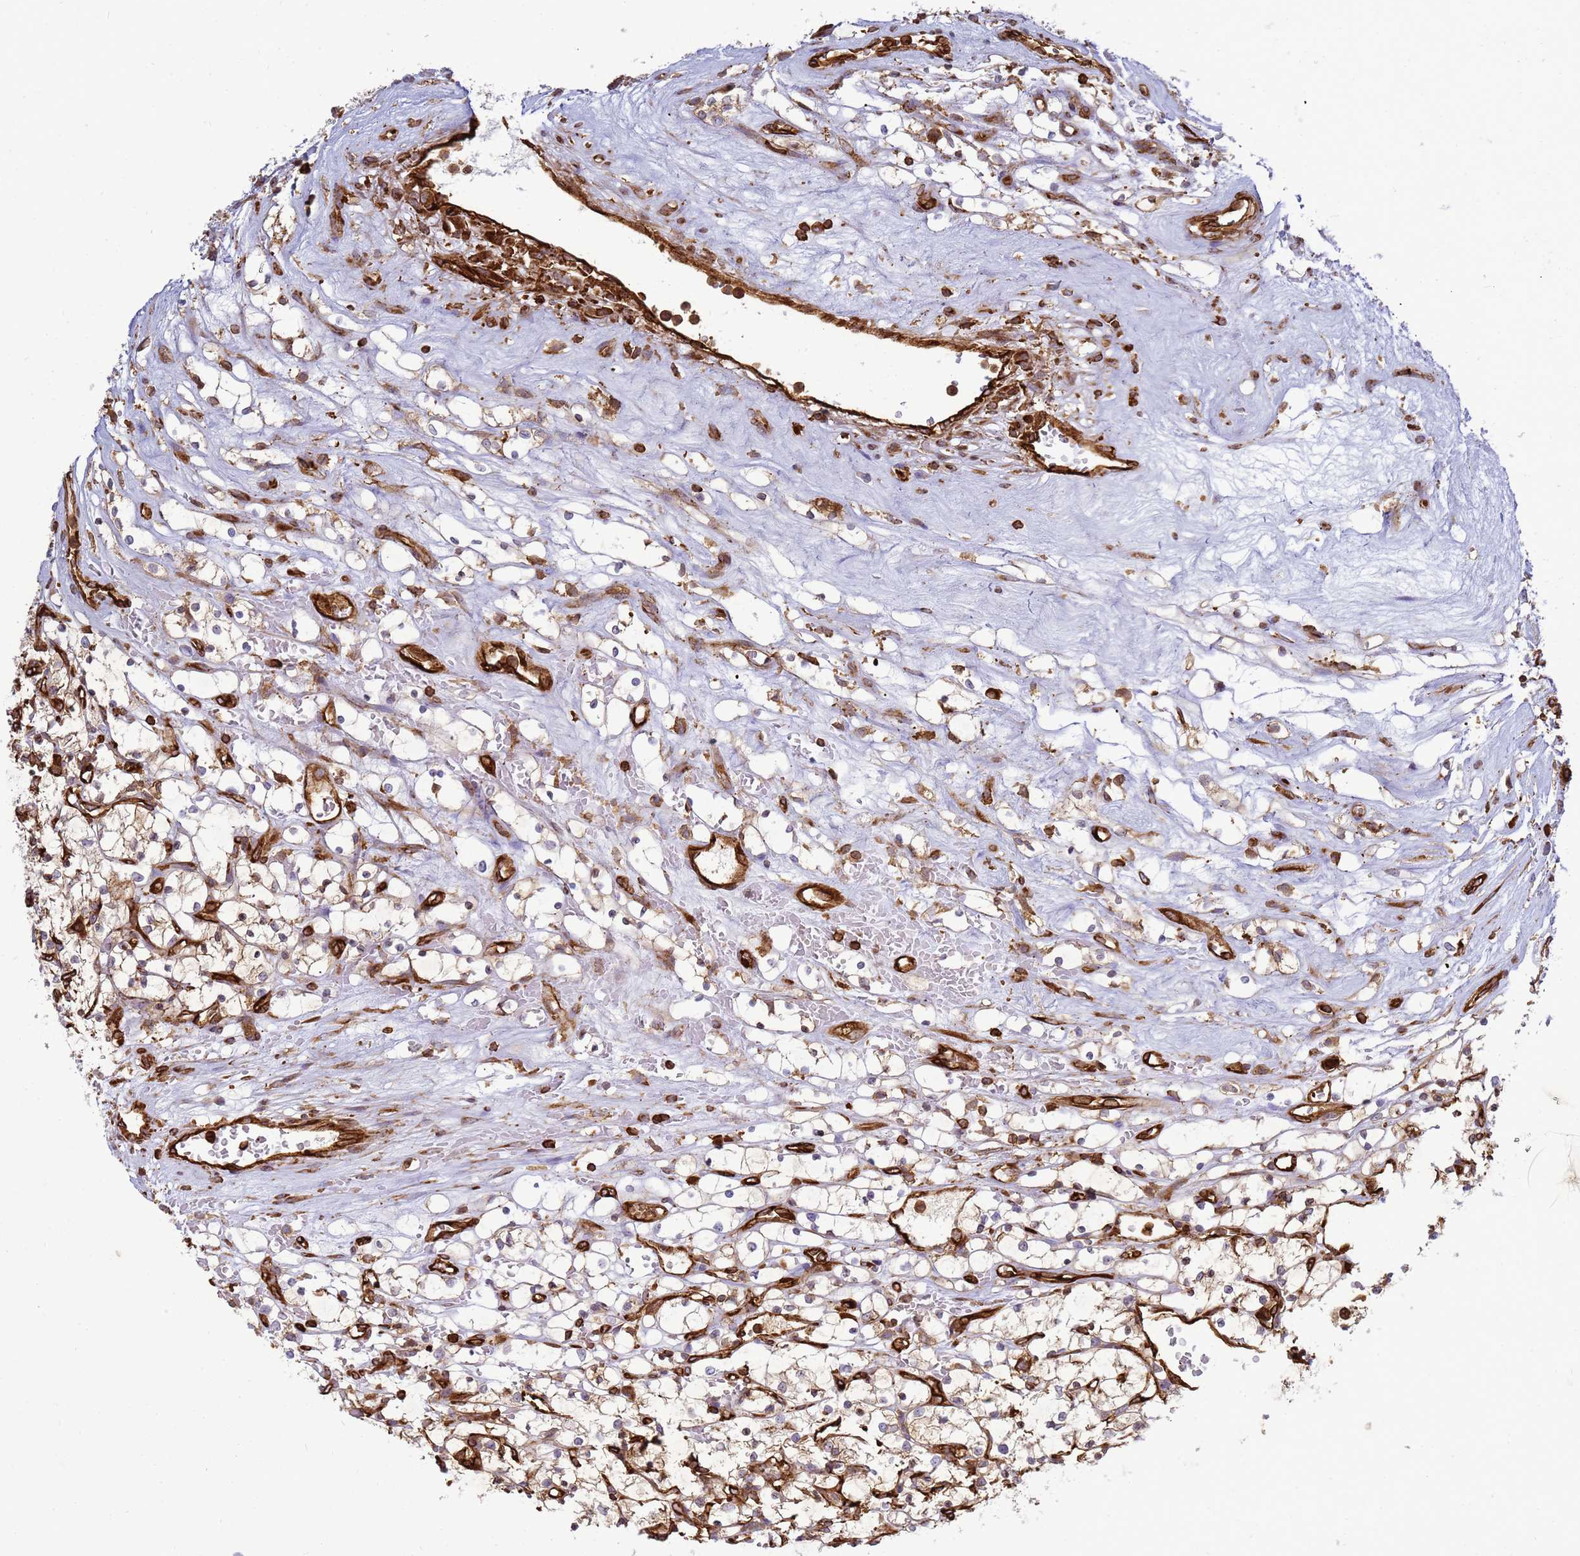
{"staining": {"intensity": "weak", "quantity": "25%-75%", "location": "cytoplasmic/membranous"}, "tissue": "renal cancer", "cell_type": "Tumor cells", "image_type": "cancer", "snomed": [{"axis": "morphology", "description": "Adenocarcinoma, NOS"}, {"axis": "topography", "description": "Kidney"}], "caption": "This histopathology image shows immunohistochemistry staining of renal adenocarcinoma, with low weak cytoplasmic/membranous positivity in about 25%-75% of tumor cells.", "gene": "ZBTB8OS", "patient": {"sex": "female", "age": 69}}